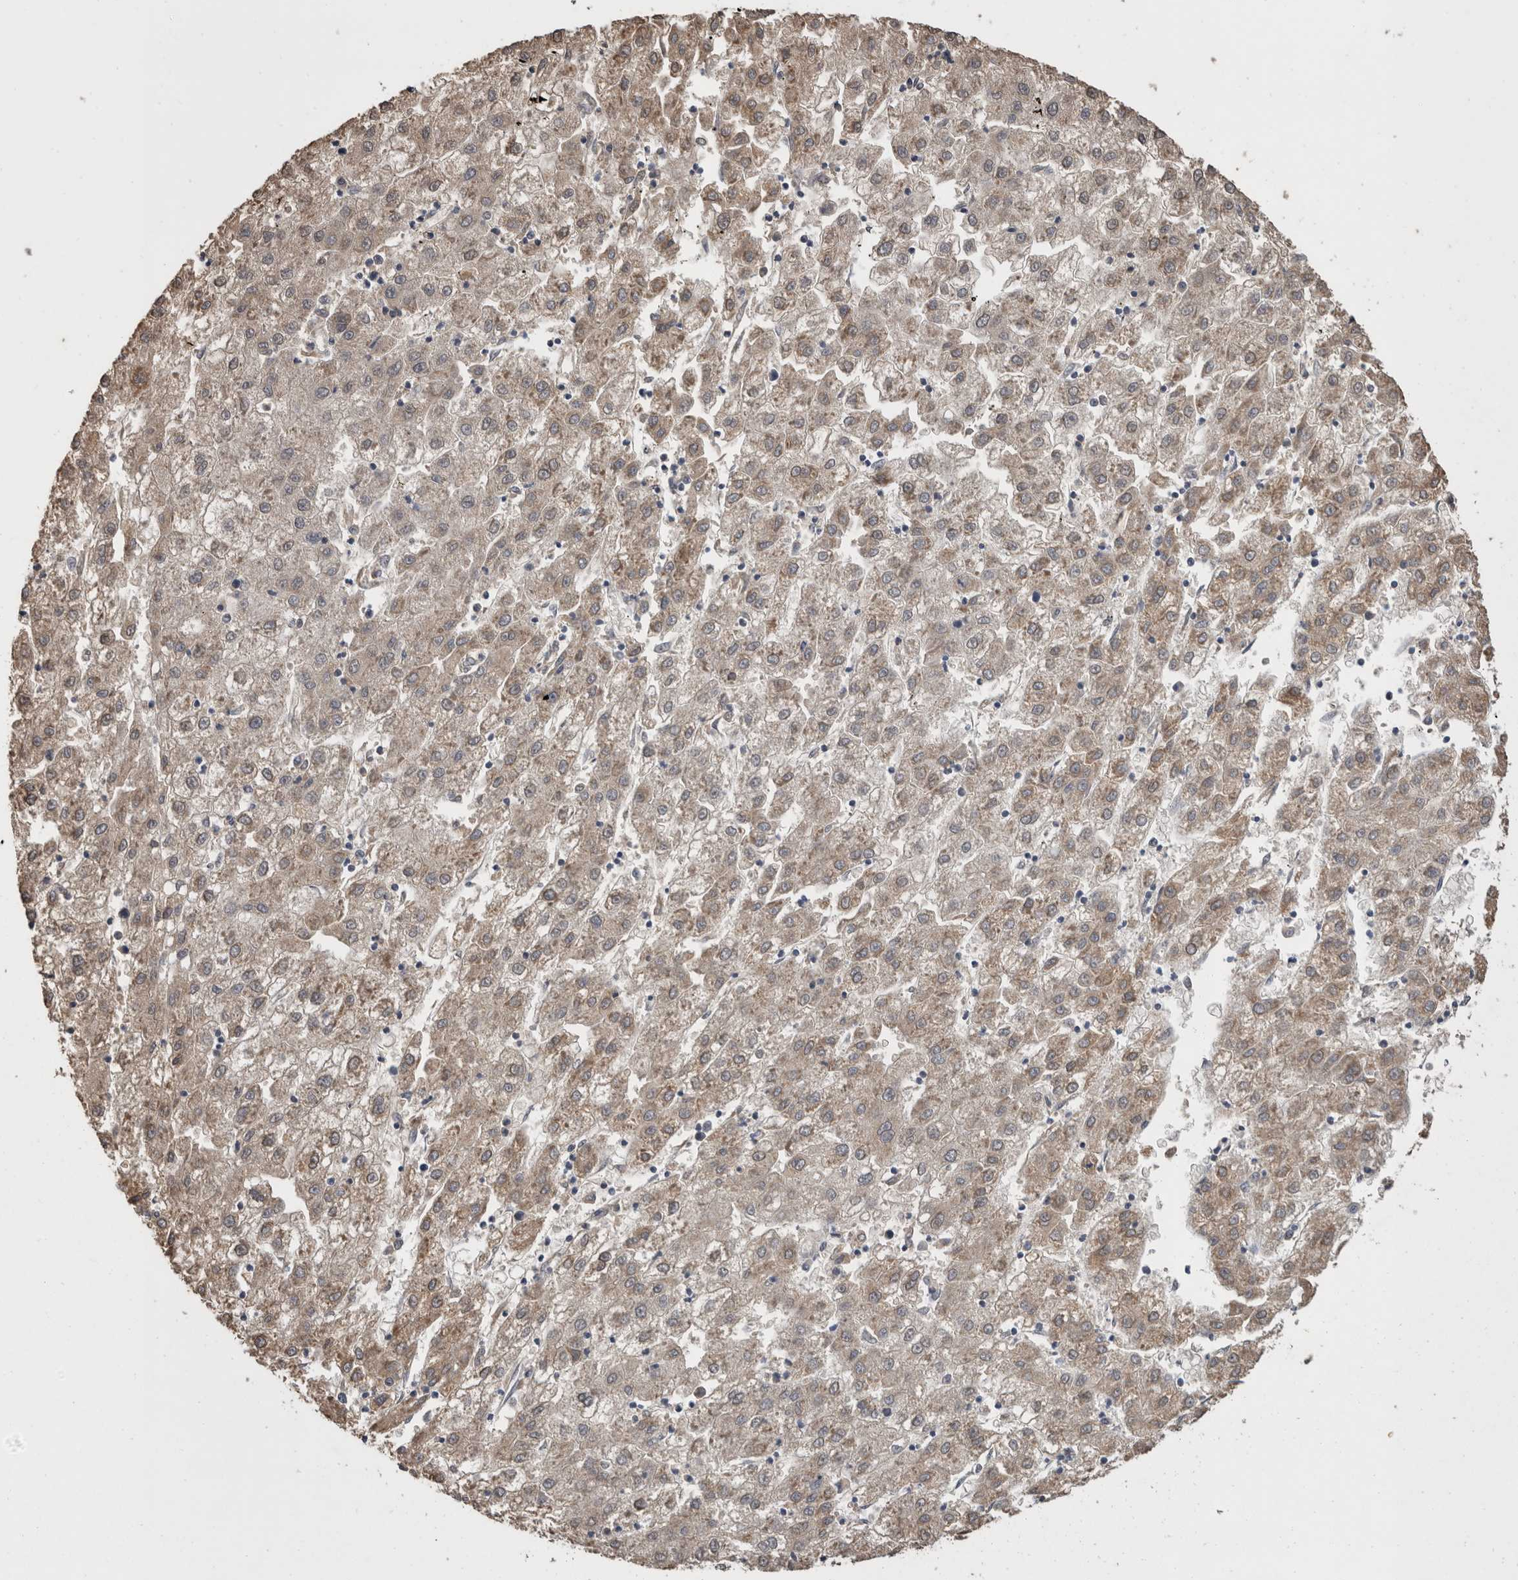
{"staining": {"intensity": "moderate", "quantity": "<25%", "location": "cytoplasmic/membranous"}, "tissue": "liver cancer", "cell_type": "Tumor cells", "image_type": "cancer", "snomed": [{"axis": "morphology", "description": "Carcinoma, Hepatocellular, NOS"}, {"axis": "topography", "description": "Liver"}], "caption": "Brown immunohistochemical staining in human liver cancer demonstrates moderate cytoplasmic/membranous staining in approximately <25% of tumor cells.", "gene": "FHOD3", "patient": {"sex": "male", "age": 72}}